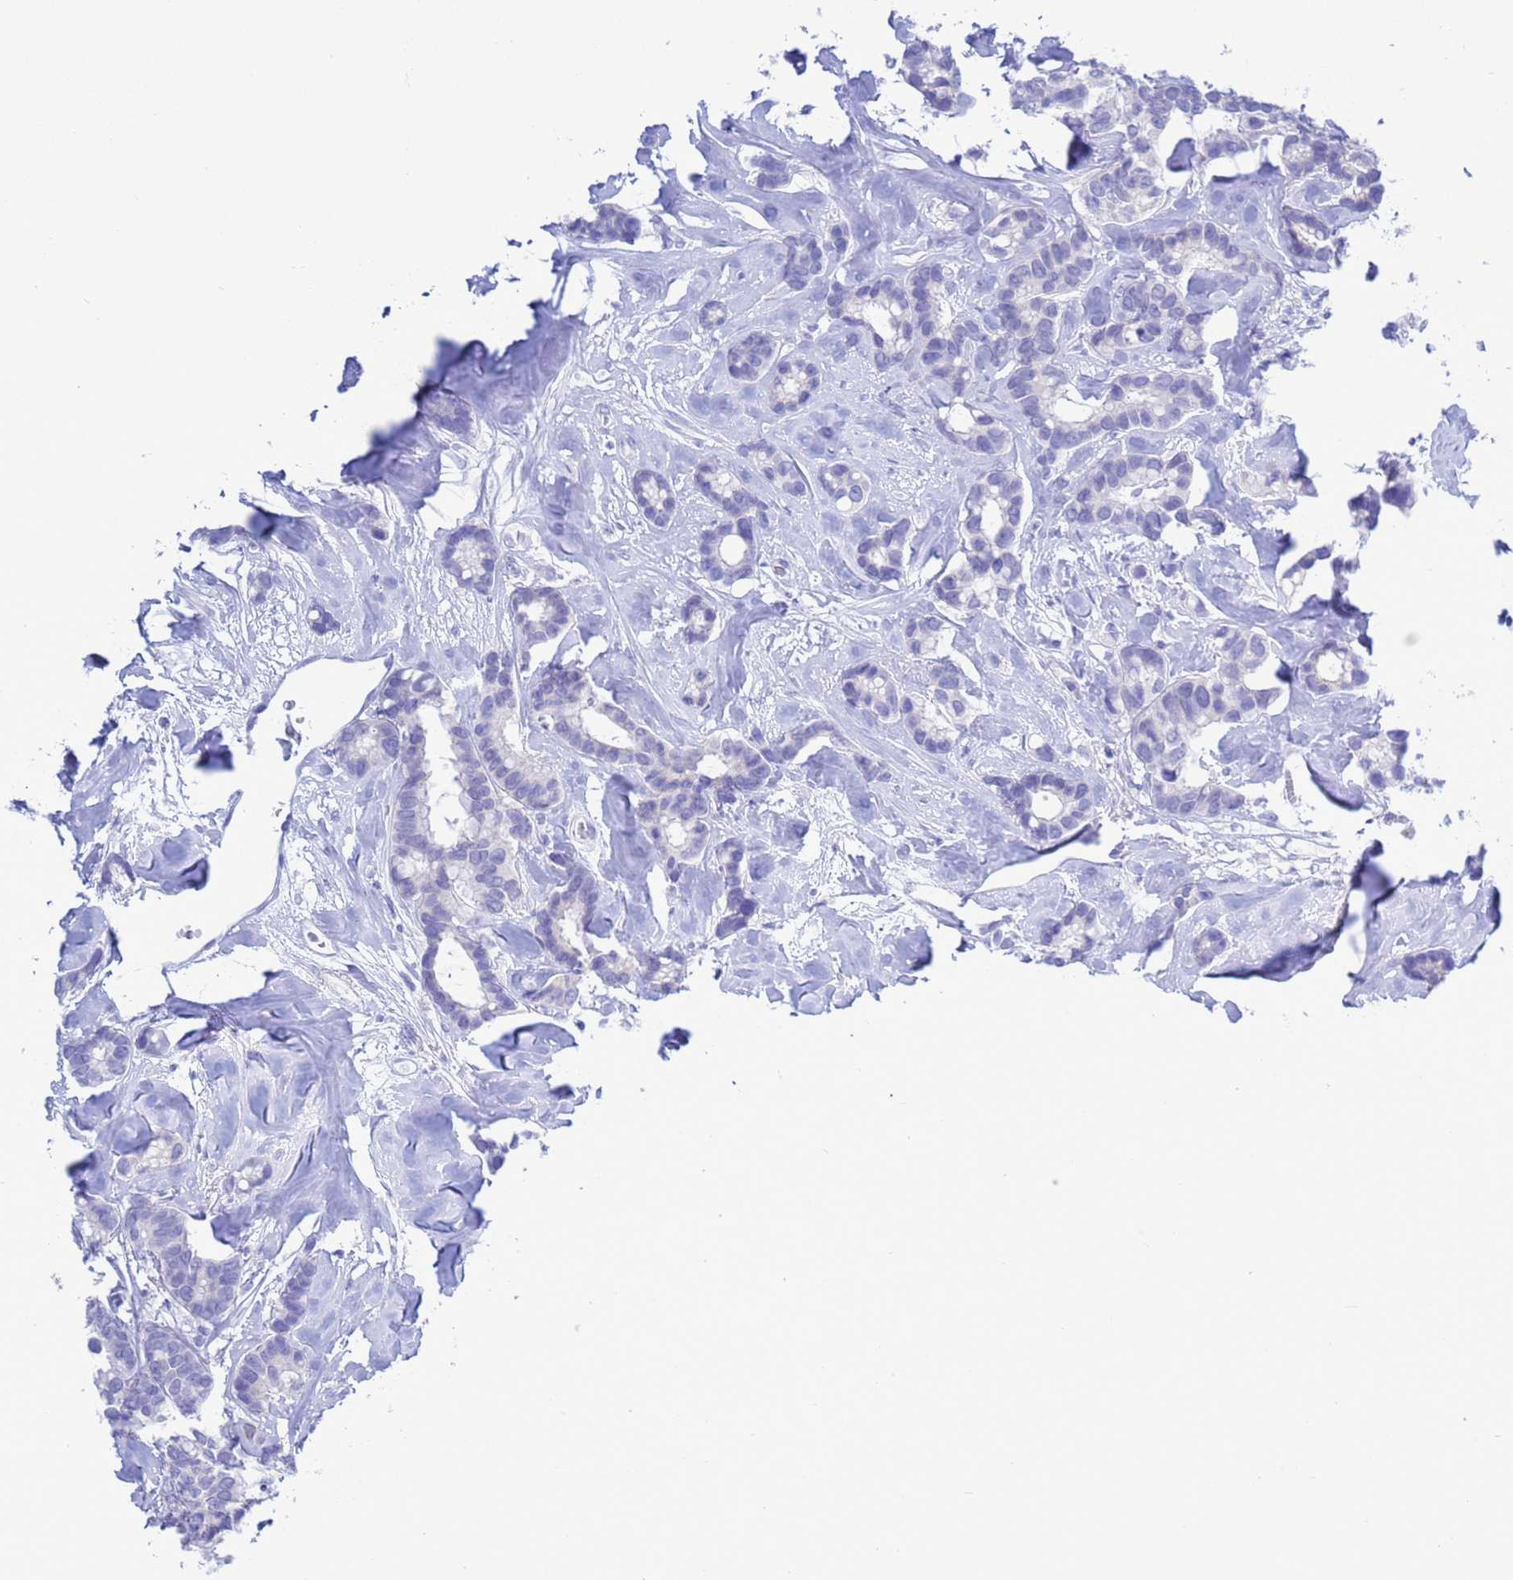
{"staining": {"intensity": "negative", "quantity": "none", "location": "none"}, "tissue": "breast cancer", "cell_type": "Tumor cells", "image_type": "cancer", "snomed": [{"axis": "morphology", "description": "Duct carcinoma"}, {"axis": "topography", "description": "Breast"}], "caption": "Image shows no significant protein positivity in tumor cells of breast cancer.", "gene": "GSTM1", "patient": {"sex": "female", "age": 87}}